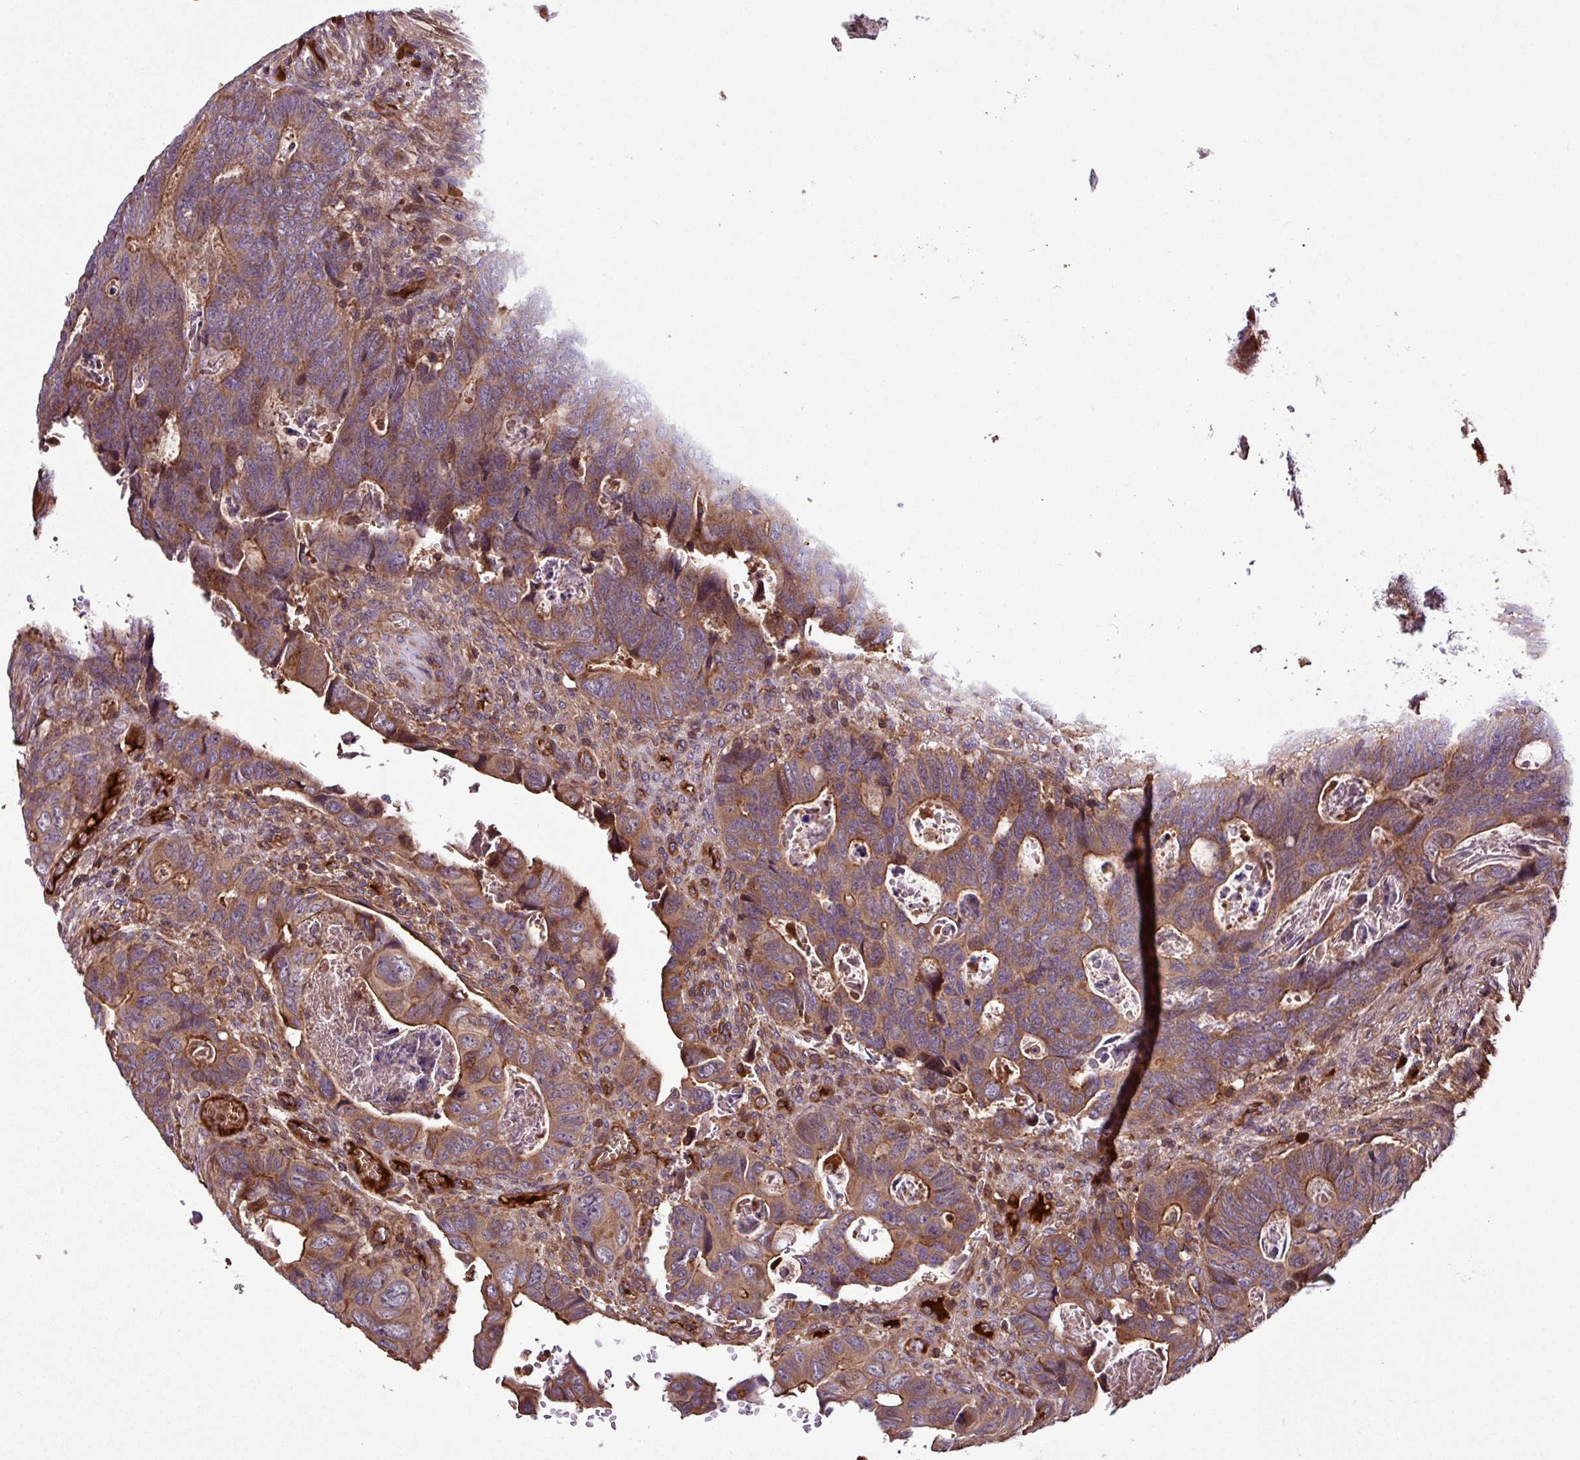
{"staining": {"intensity": "moderate", "quantity": ">75%", "location": "cytoplasmic/membranous"}, "tissue": "colorectal cancer", "cell_type": "Tumor cells", "image_type": "cancer", "snomed": [{"axis": "morphology", "description": "Adenocarcinoma, NOS"}, {"axis": "topography", "description": "Rectum"}], "caption": "This is an image of IHC staining of adenocarcinoma (colorectal), which shows moderate positivity in the cytoplasmic/membranous of tumor cells.", "gene": "ZNF266", "patient": {"sex": "female", "age": 78}}